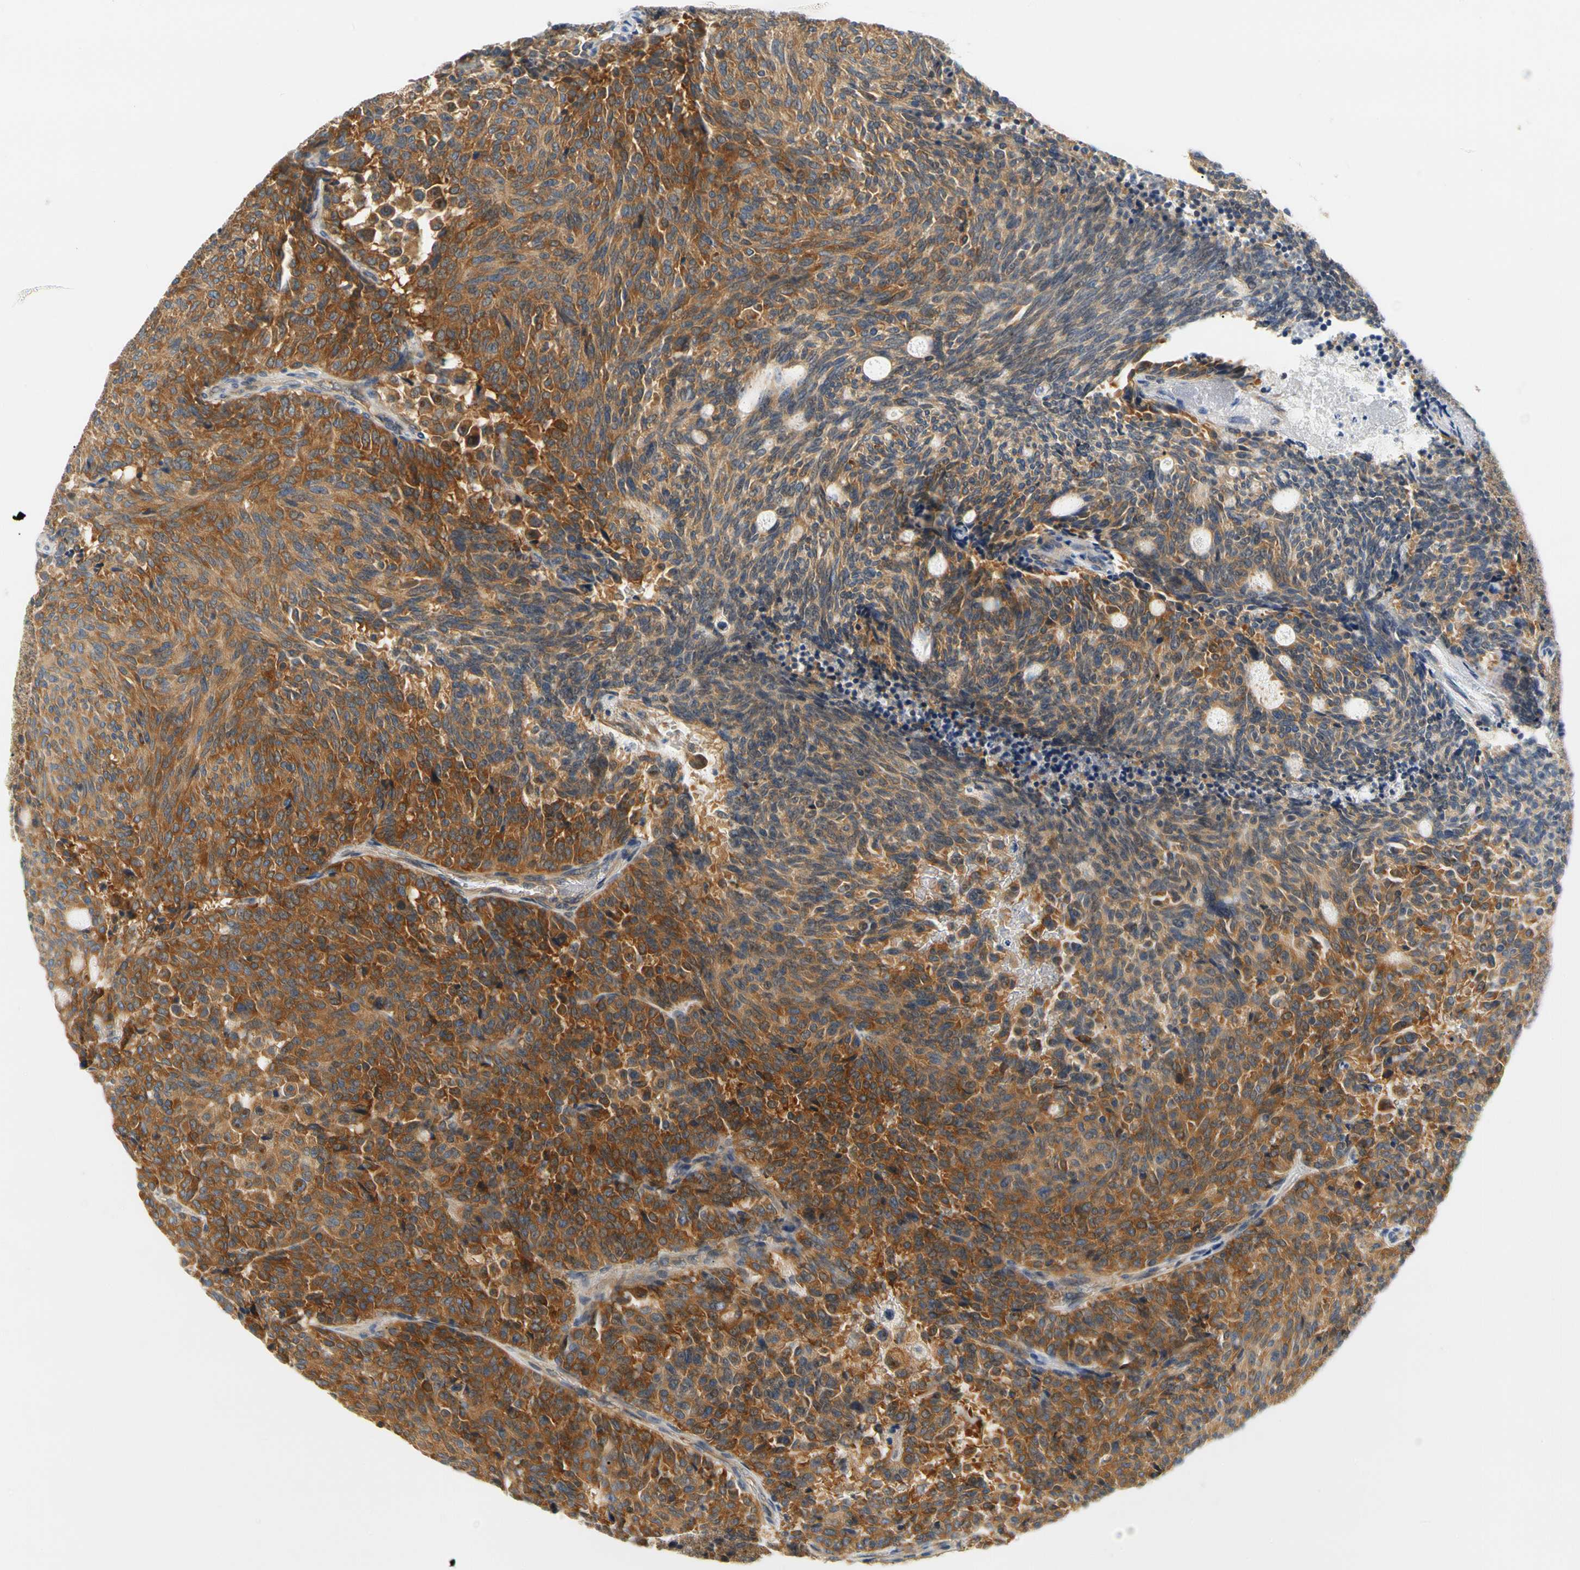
{"staining": {"intensity": "strong", "quantity": ">75%", "location": "cytoplasmic/membranous"}, "tissue": "carcinoid", "cell_type": "Tumor cells", "image_type": "cancer", "snomed": [{"axis": "morphology", "description": "Carcinoid, malignant, NOS"}, {"axis": "topography", "description": "Pancreas"}], "caption": "A brown stain shows strong cytoplasmic/membranous positivity of a protein in human carcinoid tumor cells.", "gene": "LRRC47", "patient": {"sex": "female", "age": 54}}